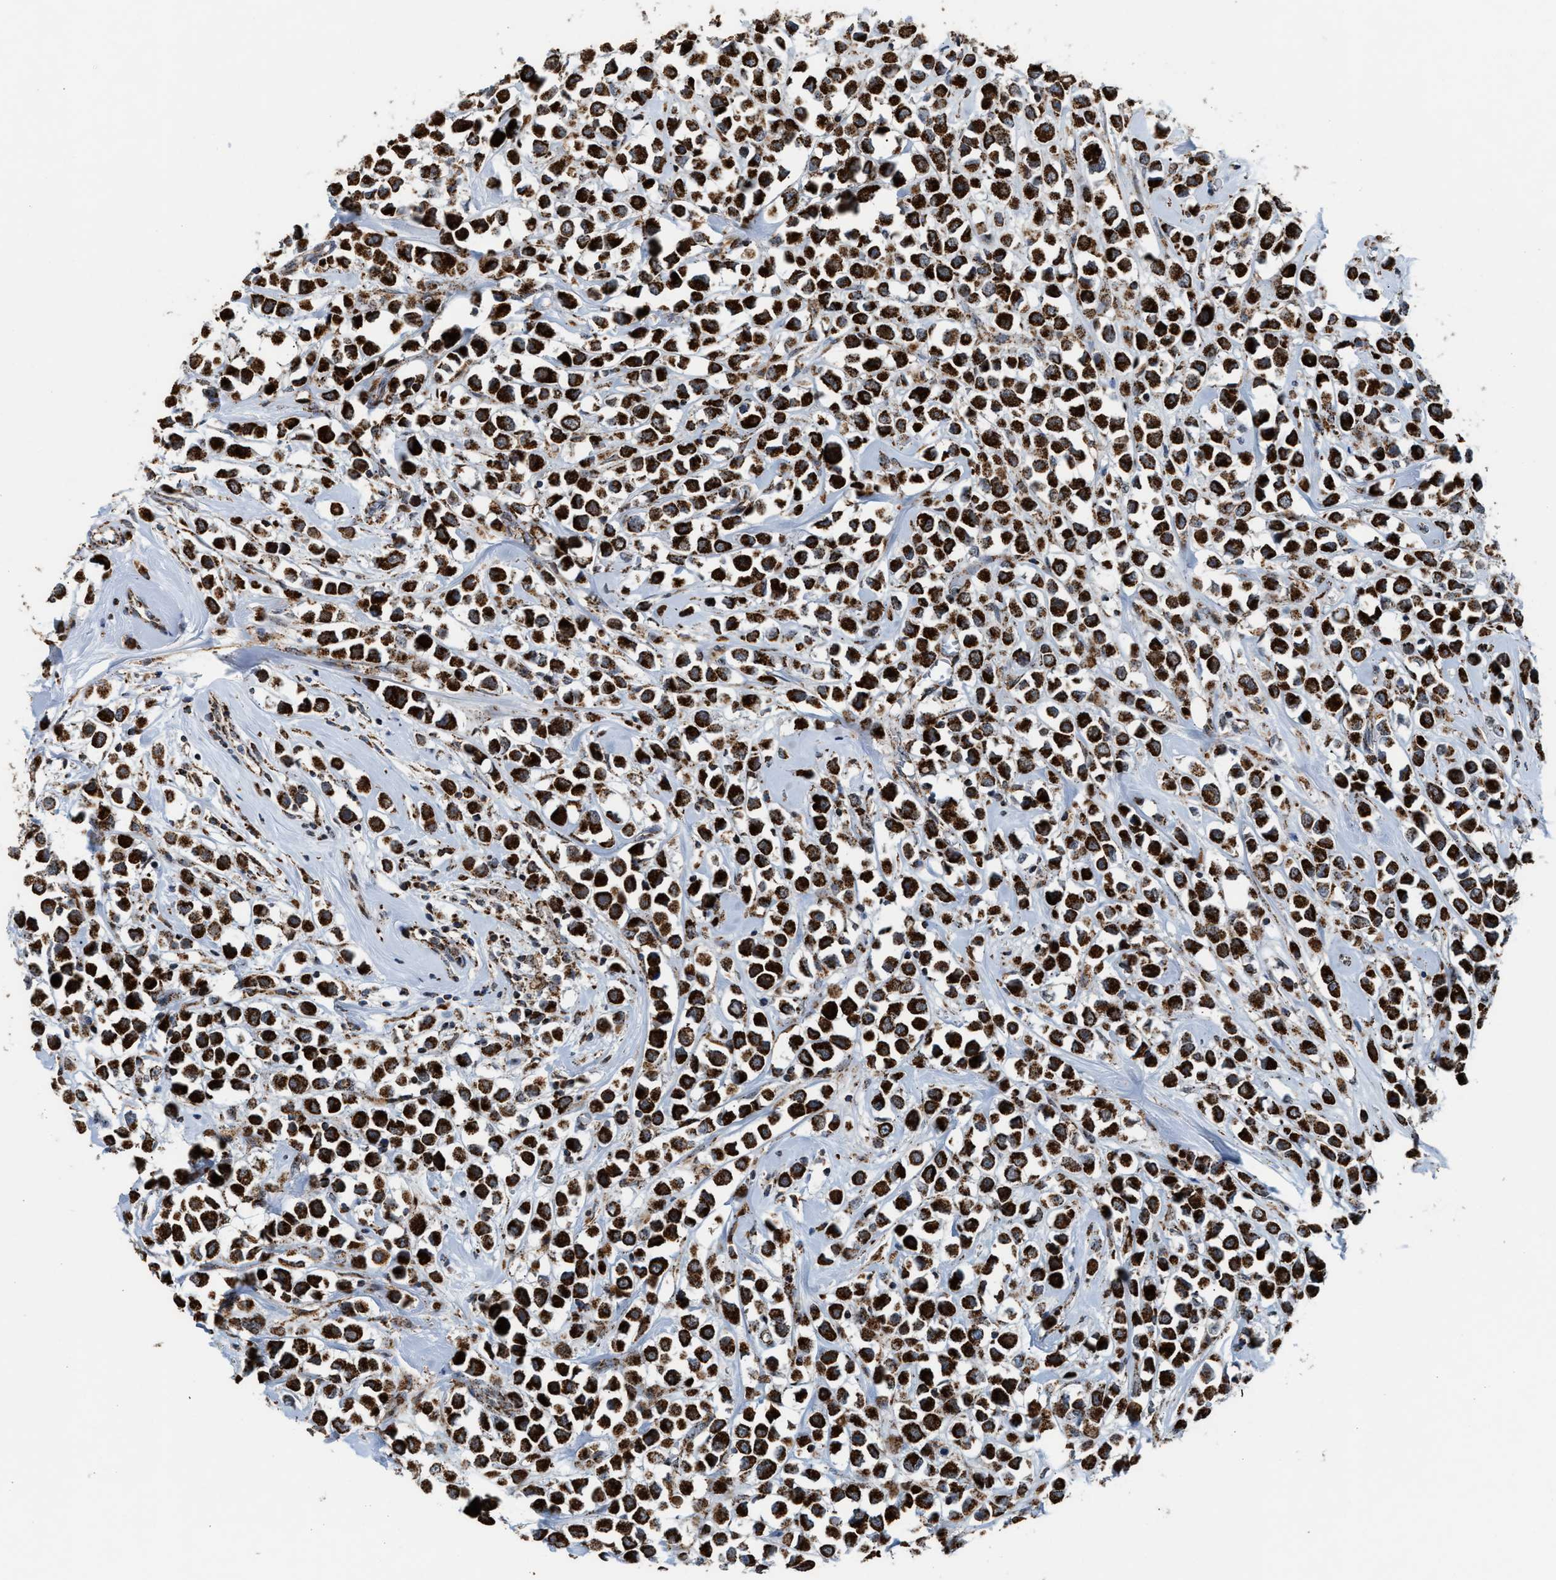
{"staining": {"intensity": "strong", "quantity": ">75%", "location": "cytoplasmic/membranous"}, "tissue": "breast cancer", "cell_type": "Tumor cells", "image_type": "cancer", "snomed": [{"axis": "morphology", "description": "Duct carcinoma"}, {"axis": "topography", "description": "Breast"}], "caption": "Immunohistochemical staining of breast cancer (infiltrating ductal carcinoma) displays strong cytoplasmic/membranous protein positivity in approximately >75% of tumor cells.", "gene": "PMPCA", "patient": {"sex": "female", "age": 61}}